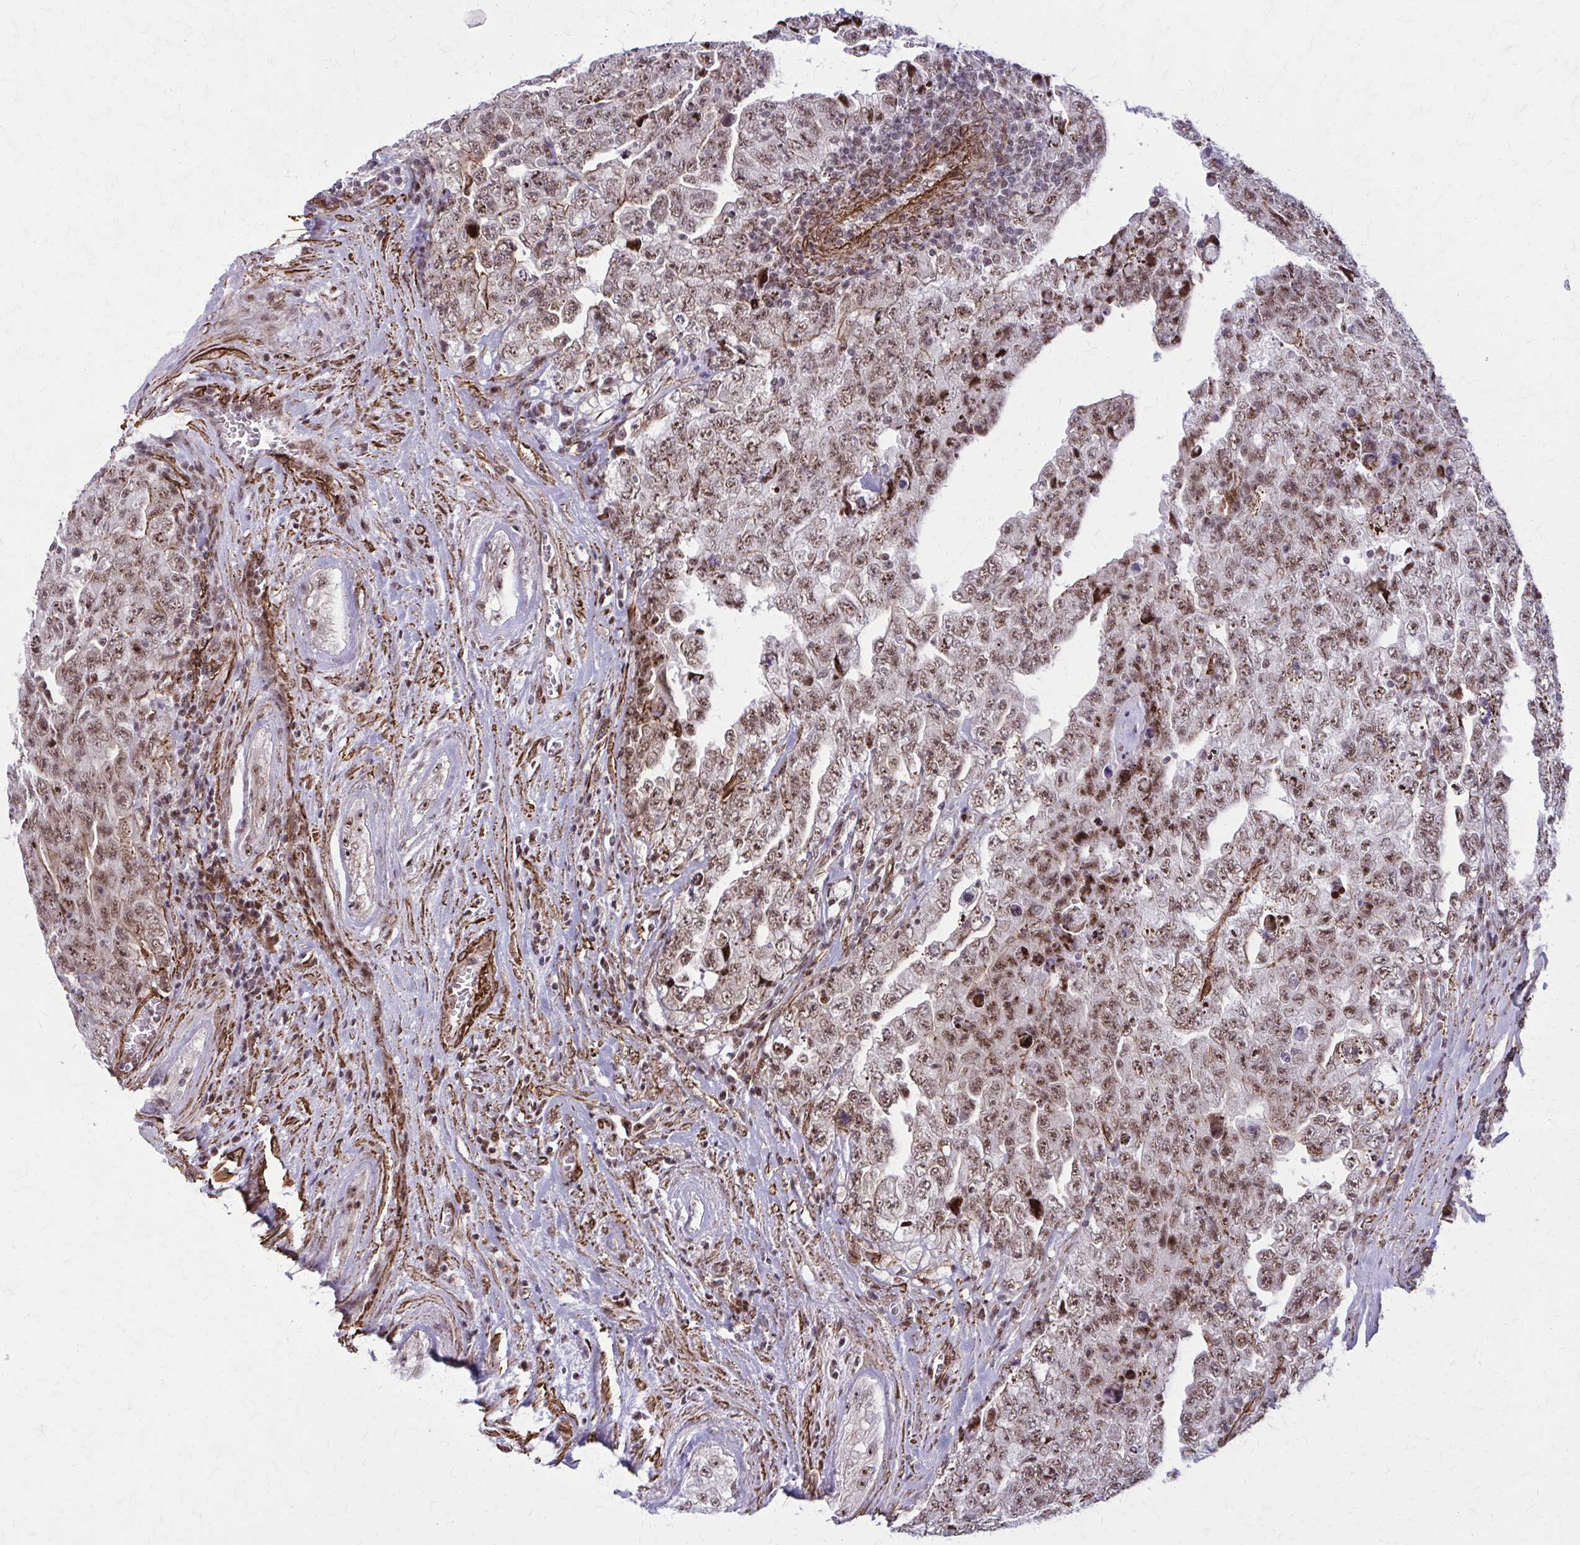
{"staining": {"intensity": "moderate", "quantity": ">75%", "location": "nuclear"}, "tissue": "testis cancer", "cell_type": "Tumor cells", "image_type": "cancer", "snomed": [{"axis": "morphology", "description": "Carcinoma, Embryonal, NOS"}, {"axis": "topography", "description": "Testis"}], "caption": "Immunohistochemistry (DAB (3,3'-diaminobenzidine)) staining of testis cancer (embryonal carcinoma) displays moderate nuclear protein expression in approximately >75% of tumor cells.", "gene": "NRBF2", "patient": {"sex": "male", "age": 28}}